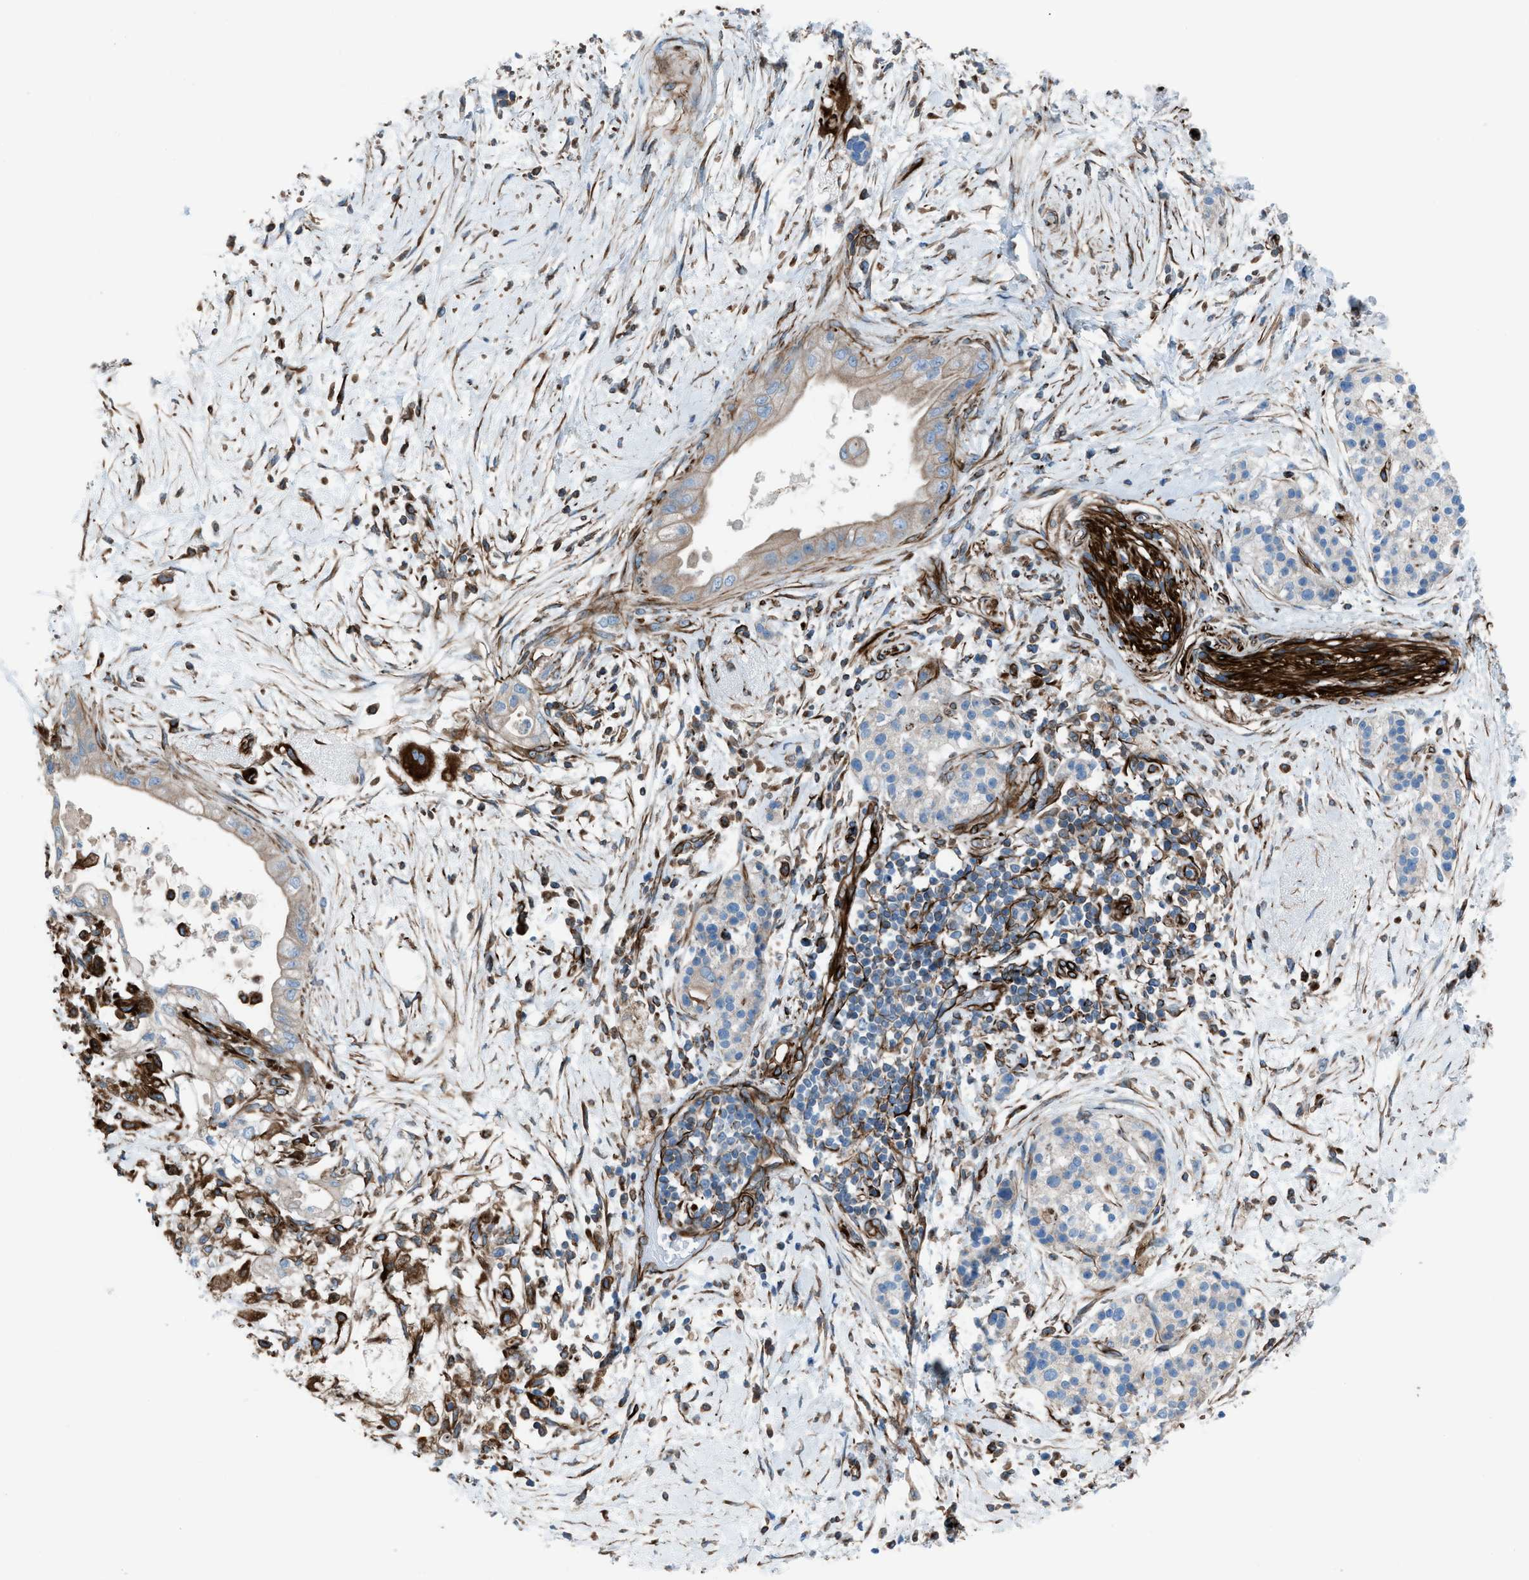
{"staining": {"intensity": "weak", "quantity": "25%-75%", "location": "cytoplasmic/membranous"}, "tissue": "pancreatic cancer", "cell_type": "Tumor cells", "image_type": "cancer", "snomed": [{"axis": "morphology", "description": "Normal tissue, NOS"}, {"axis": "morphology", "description": "Adenocarcinoma, NOS"}, {"axis": "topography", "description": "Pancreas"}, {"axis": "topography", "description": "Duodenum"}], "caption": "Pancreatic cancer stained with DAB immunohistochemistry demonstrates low levels of weak cytoplasmic/membranous positivity in approximately 25%-75% of tumor cells.", "gene": "CABP7", "patient": {"sex": "female", "age": 60}}